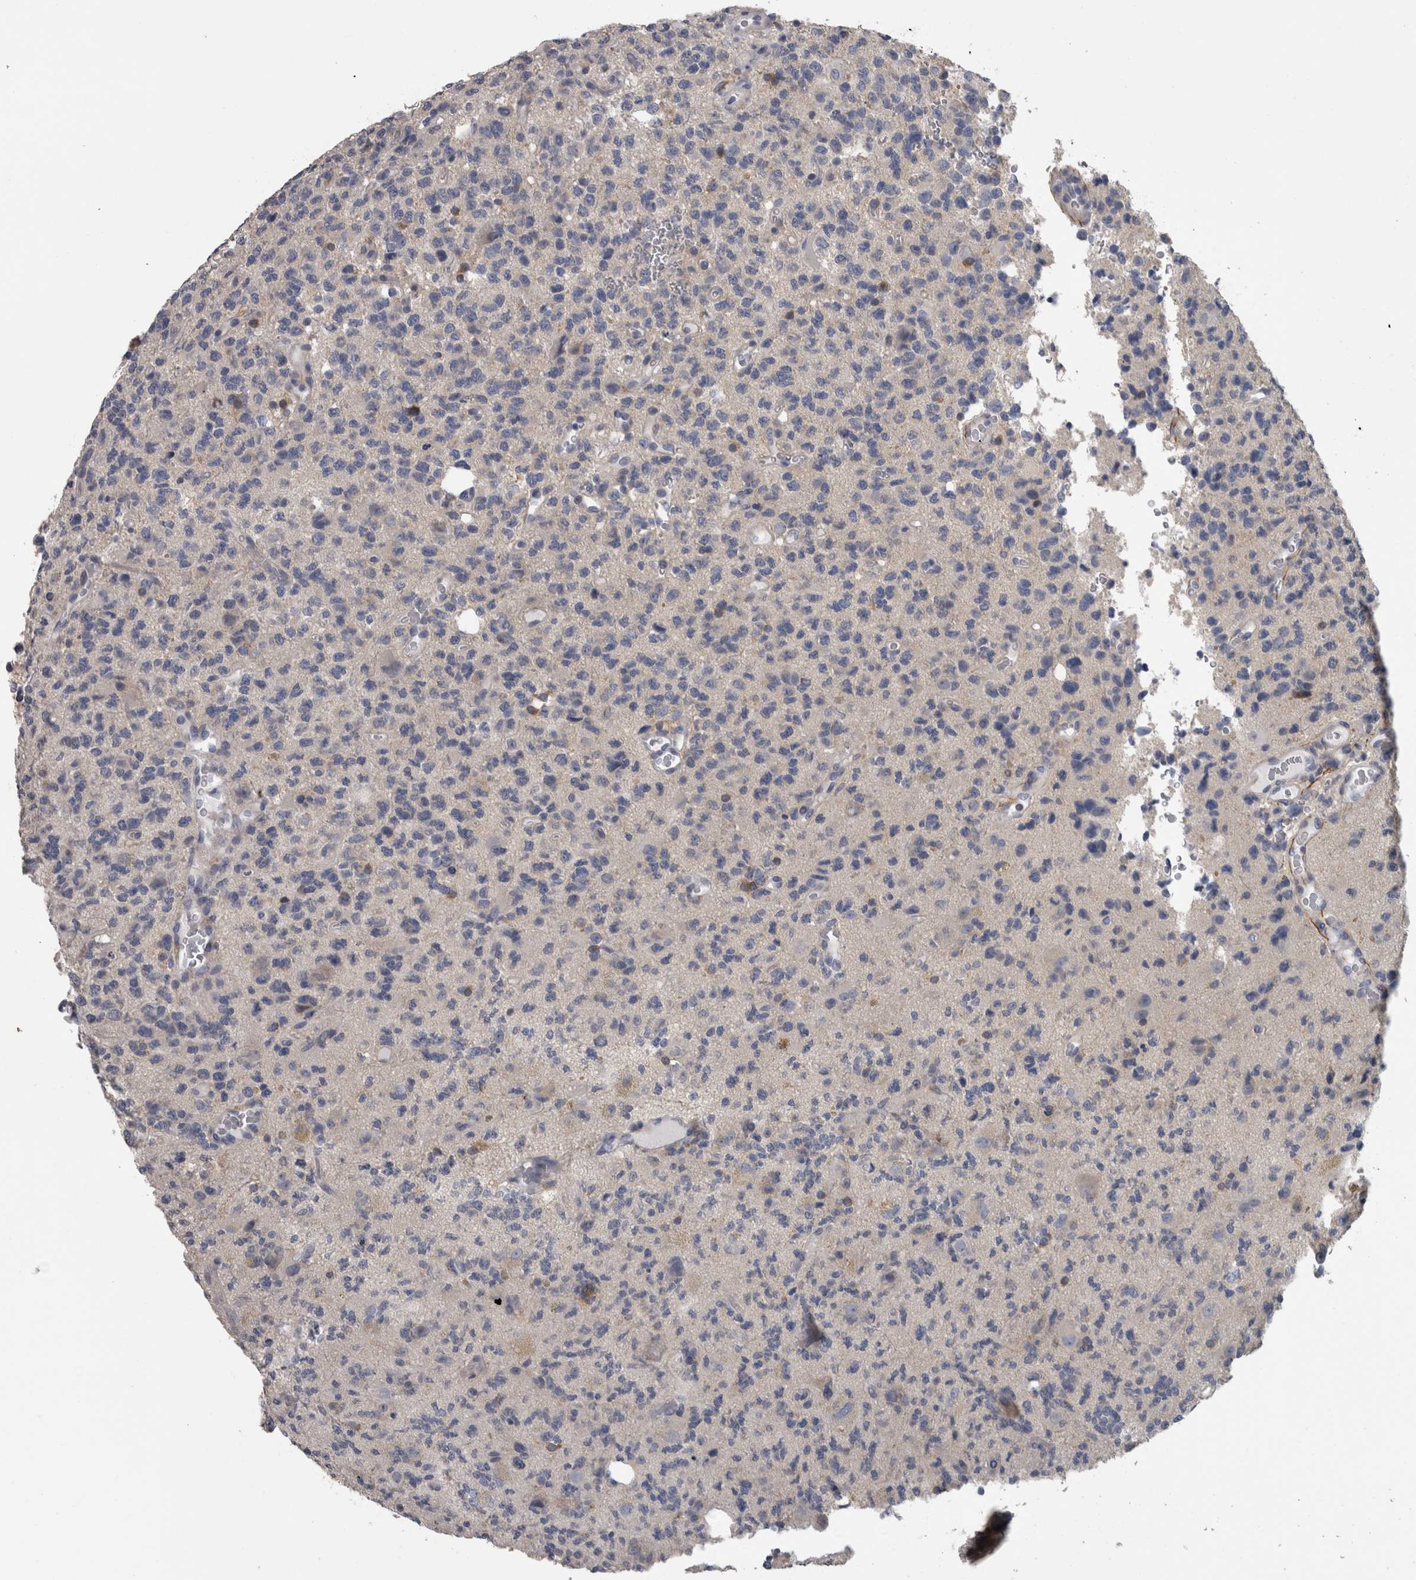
{"staining": {"intensity": "negative", "quantity": "none", "location": "none"}, "tissue": "glioma", "cell_type": "Tumor cells", "image_type": "cancer", "snomed": [{"axis": "morphology", "description": "Glioma, malignant, High grade"}, {"axis": "topography", "description": "Brain"}], "caption": "Human high-grade glioma (malignant) stained for a protein using immunohistochemistry exhibits no staining in tumor cells.", "gene": "EFEMP2", "patient": {"sex": "female", "age": 62}}